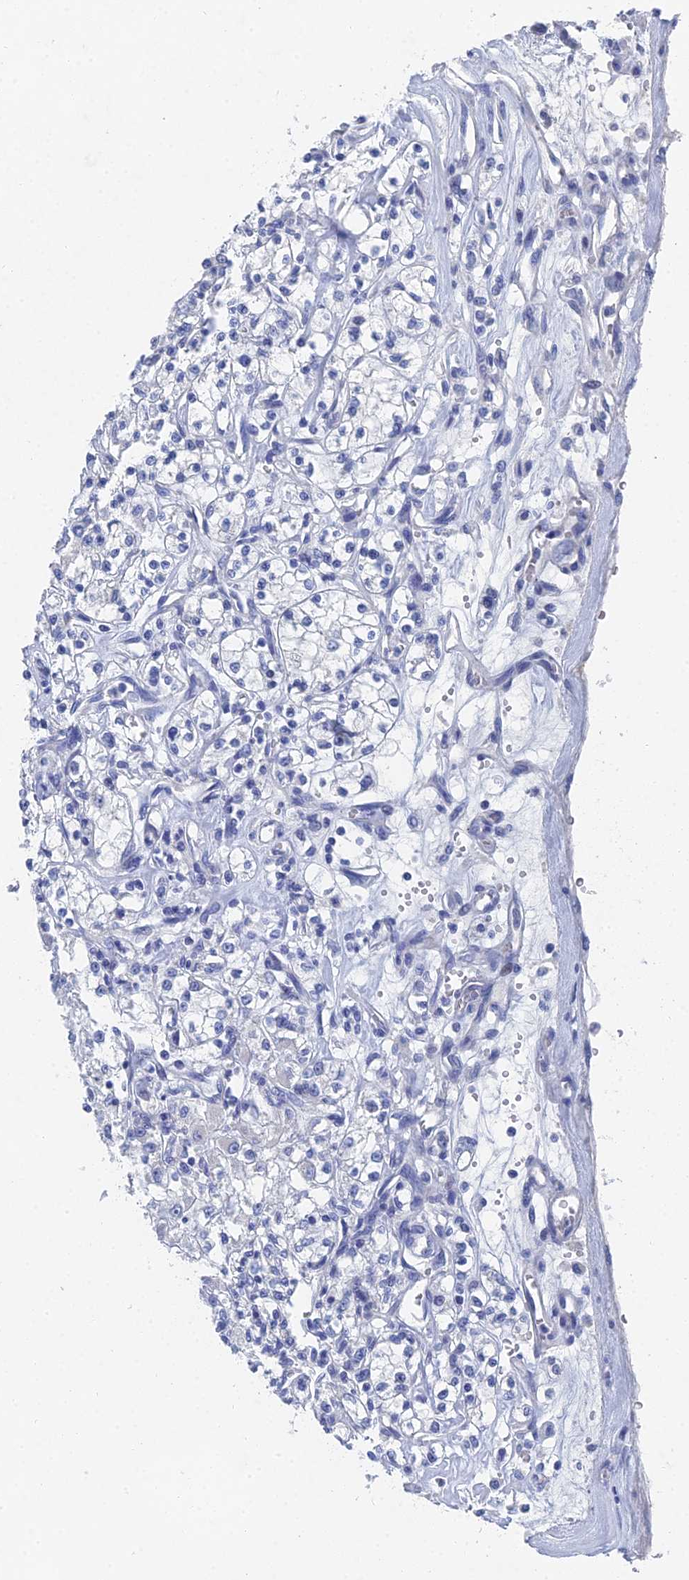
{"staining": {"intensity": "negative", "quantity": "none", "location": "none"}, "tissue": "renal cancer", "cell_type": "Tumor cells", "image_type": "cancer", "snomed": [{"axis": "morphology", "description": "Adenocarcinoma, NOS"}, {"axis": "topography", "description": "Kidney"}], "caption": "Immunohistochemistry image of neoplastic tissue: human renal cancer (adenocarcinoma) stained with DAB exhibits no significant protein positivity in tumor cells.", "gene": "GFAP", "patient": {"sex": "female", "age": 59}}